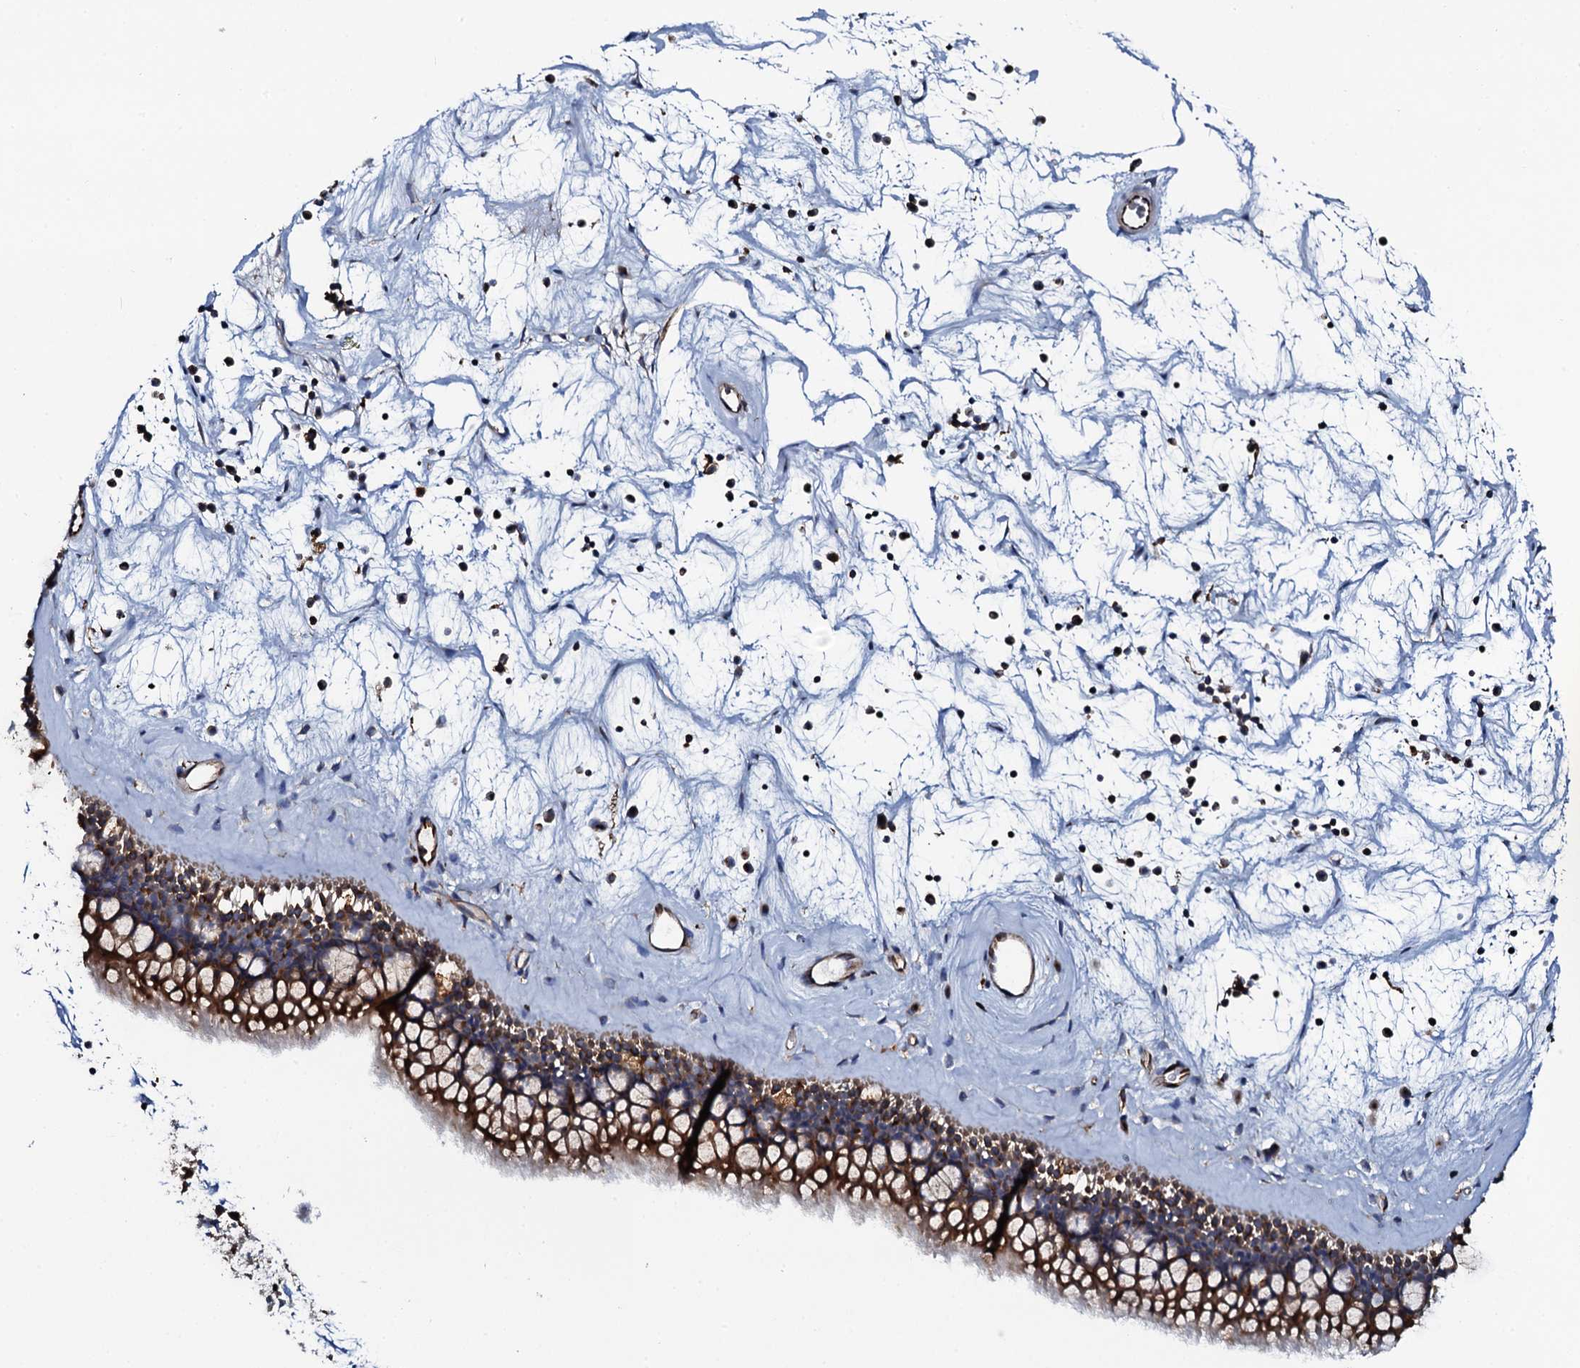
{"staining": {"intensity": "strong", "quantity": ">75%", "location": "cytoplasmic/membranous"}, "tissue": "nasopharynx", "cell_type": "Respiratory epithelial cells", "image_type": "normal", "snomed": [{"axis": "morphology", "description": "Normal tissue, NOS"}, {"axis": "topography", "description": "Nasopharynx"}], "caption": "This photomicrograph demonstrates IHC staining of normal human nasopharynx, with high strong cytoplasmic/membranous staining in about >75% of respiratory epithelial cells.", "gene": "VAMP8", "patient": {"sex": "male", "age": 64}}